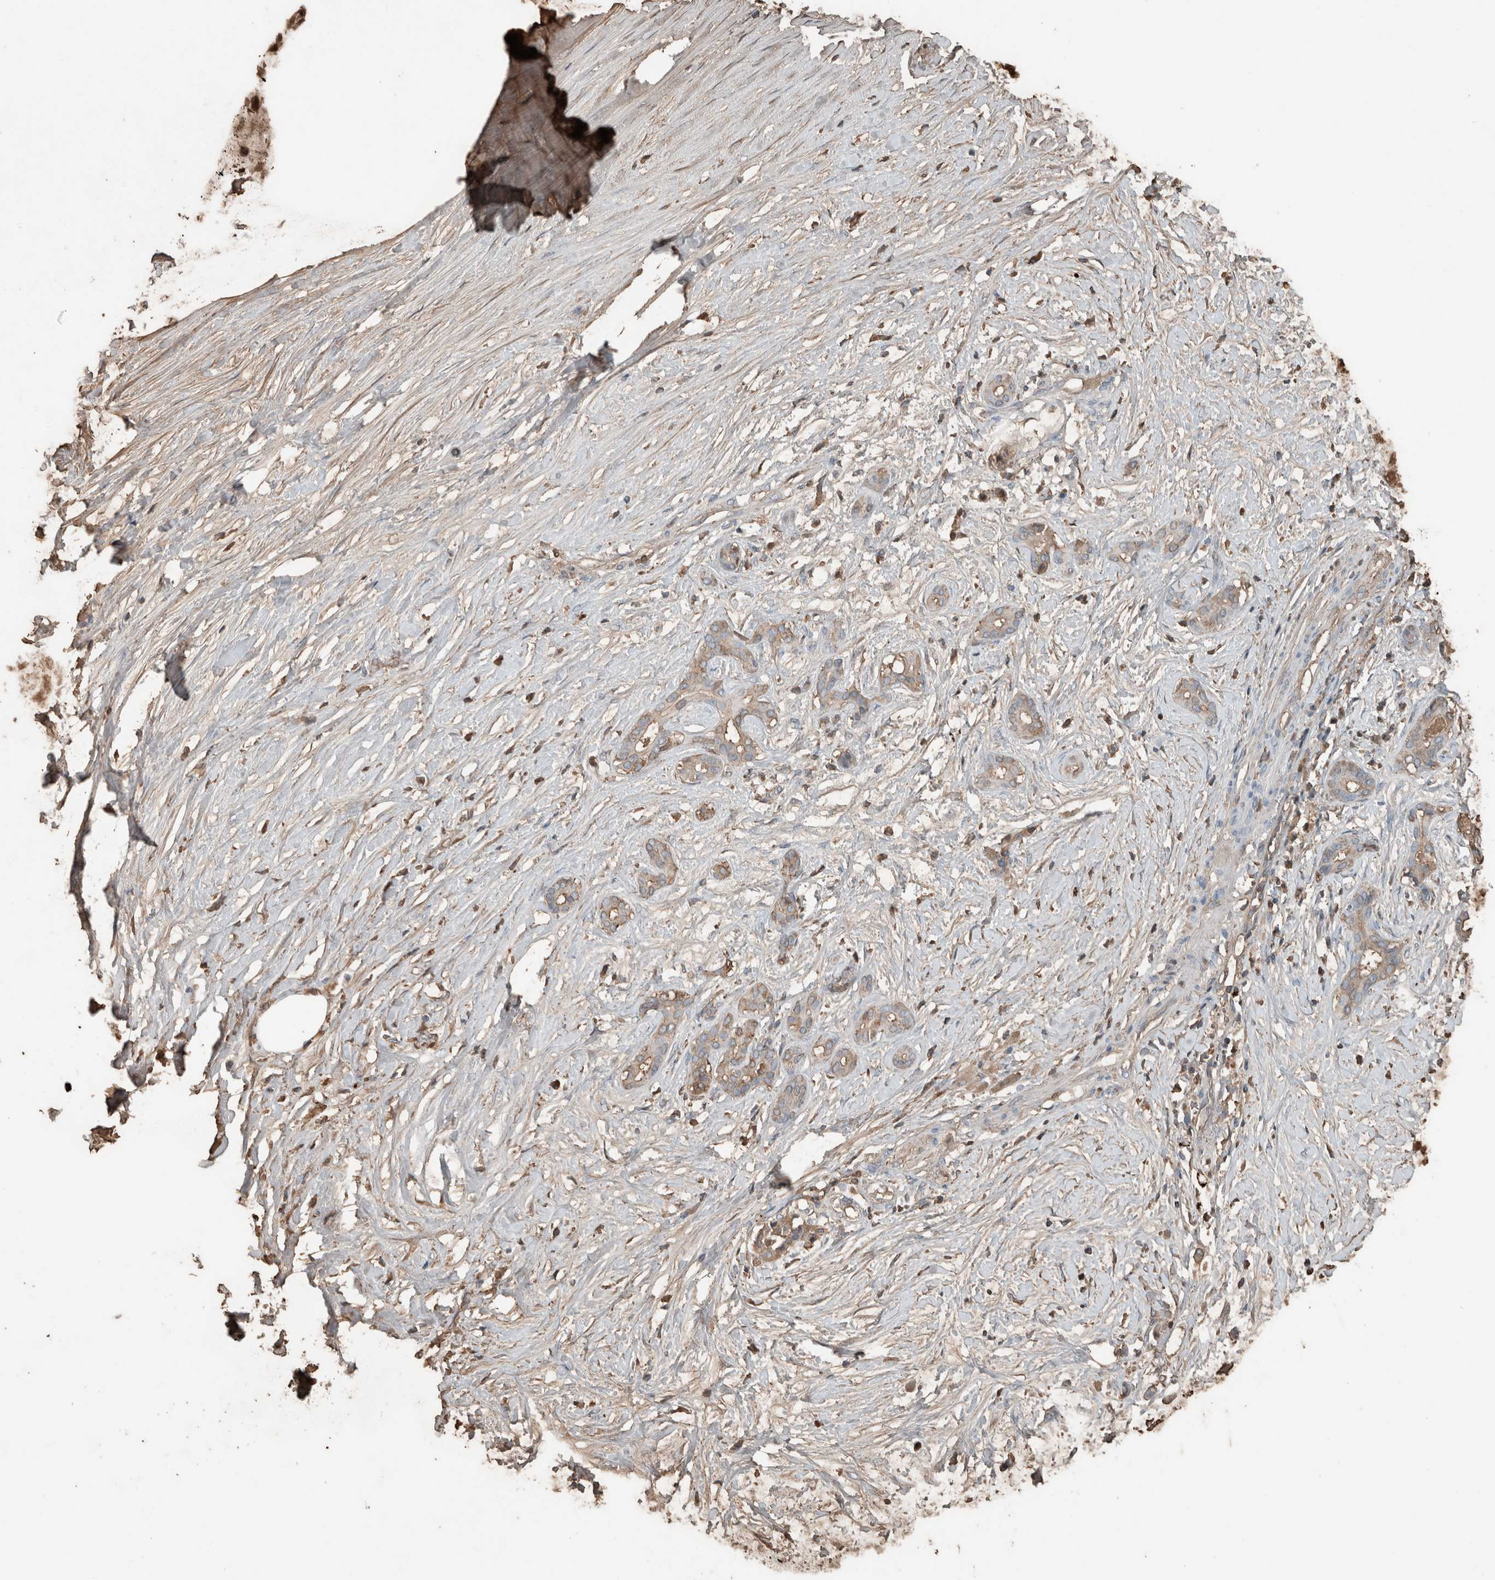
{"staining": {"intensity": "weak", "quantity": "25%-75%", "location": "cytoplasmic/membranous"}, "tissue": "pancreatic cancer", "cell_type": "Tumor cells", "image_type": "cancer", "snomed": [{"axis": "morphology", "description": "Adenocarcinoma, NOS"}, {"axis": "topography", "description": "Pancreas"}], "caption": "Protein positivity by immunohistochemistry shows weak cytoplasmic/membranous staining in approximately 25%-75% of tumor cells in pancreatic adenocarcinoma. The staining was performed using DAB, with brown indicating positive protein expression. Nuclei are stained blue with hematoxylin.", "gene": "USP34", "patient": {"sex": "male", "age": 41}}